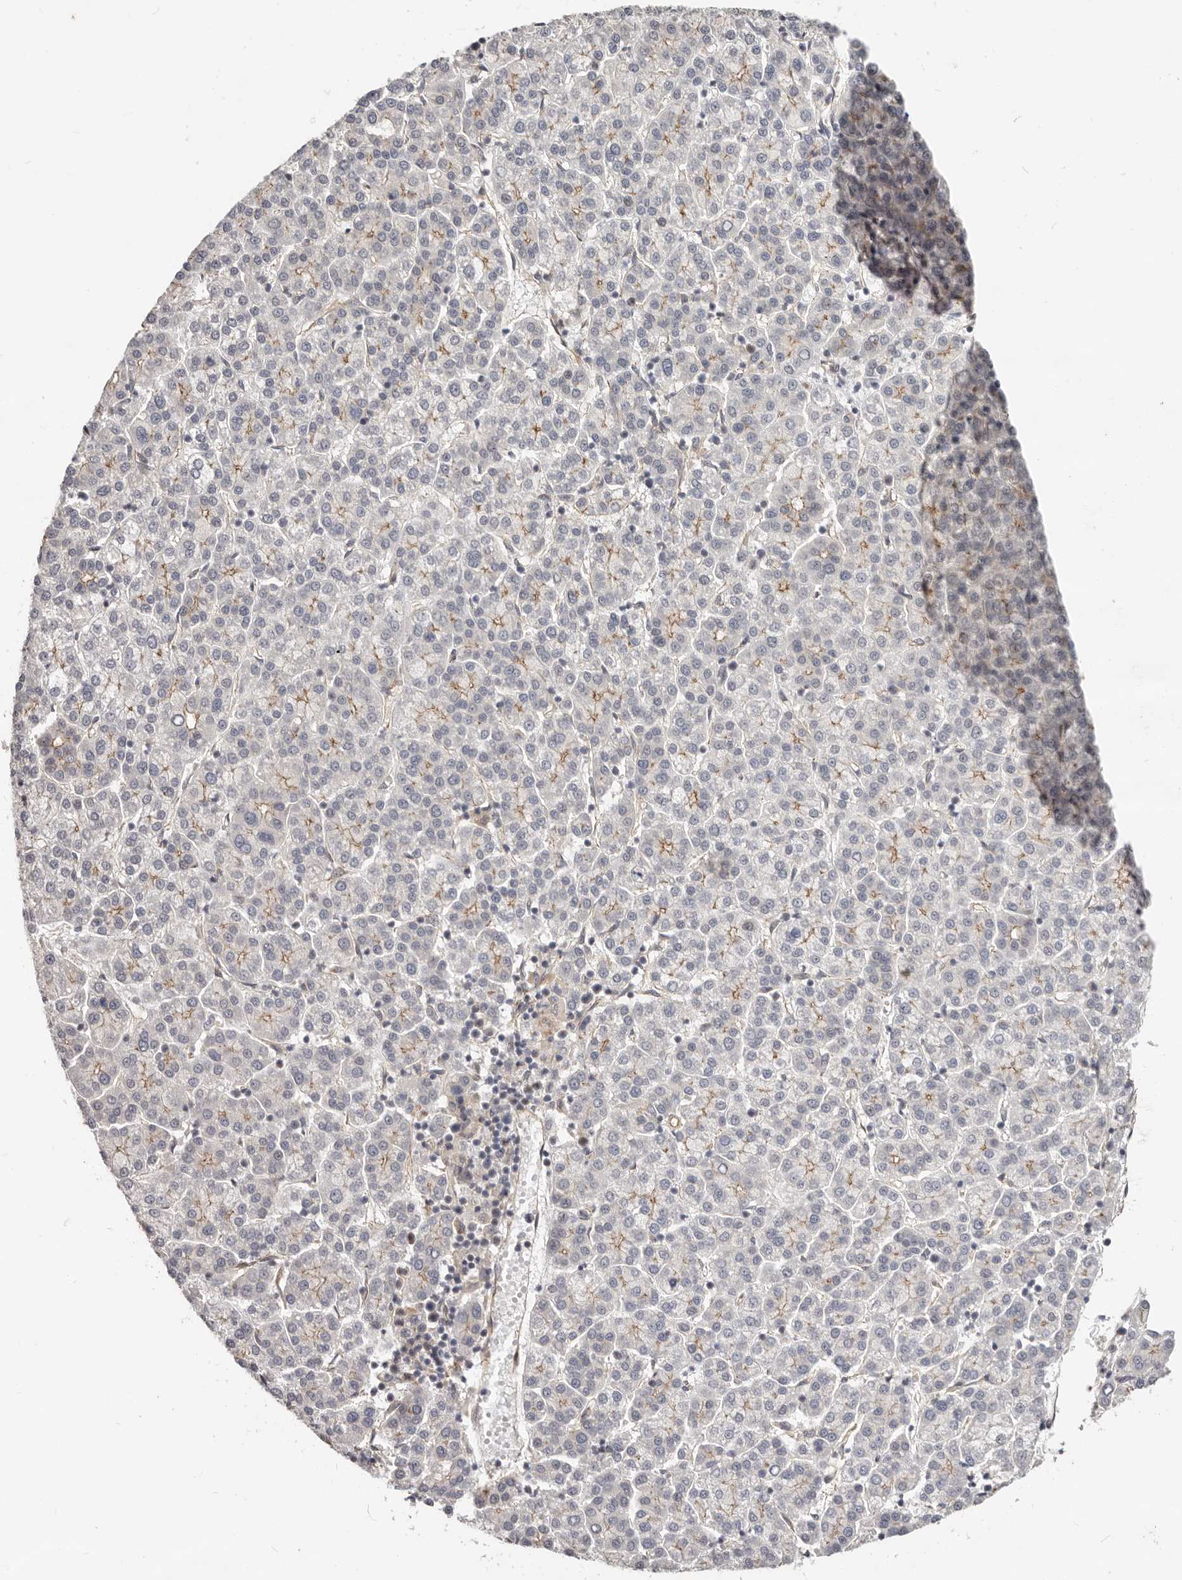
{"staining": {"intensity": "moderate", "quantity": "<25%", "location": "cytoplasmic/membranous"}, "tissue": "liver cancer", "cell_type": "Tumor cells", "image_type": "cancer", "snomed": [{"axis": "morphology", "description": "Carcinoma, Hepatocellular, NOS"}, {"axis": "topography", "description": "Liver"}], "caption": "Moderate cytoplasmic/membranous expression is present in about <25% of tumor cells in hepatocellular carcinoma (liver).", "gene": "USP49", "patient": {"sex": "female", "age": 58}}